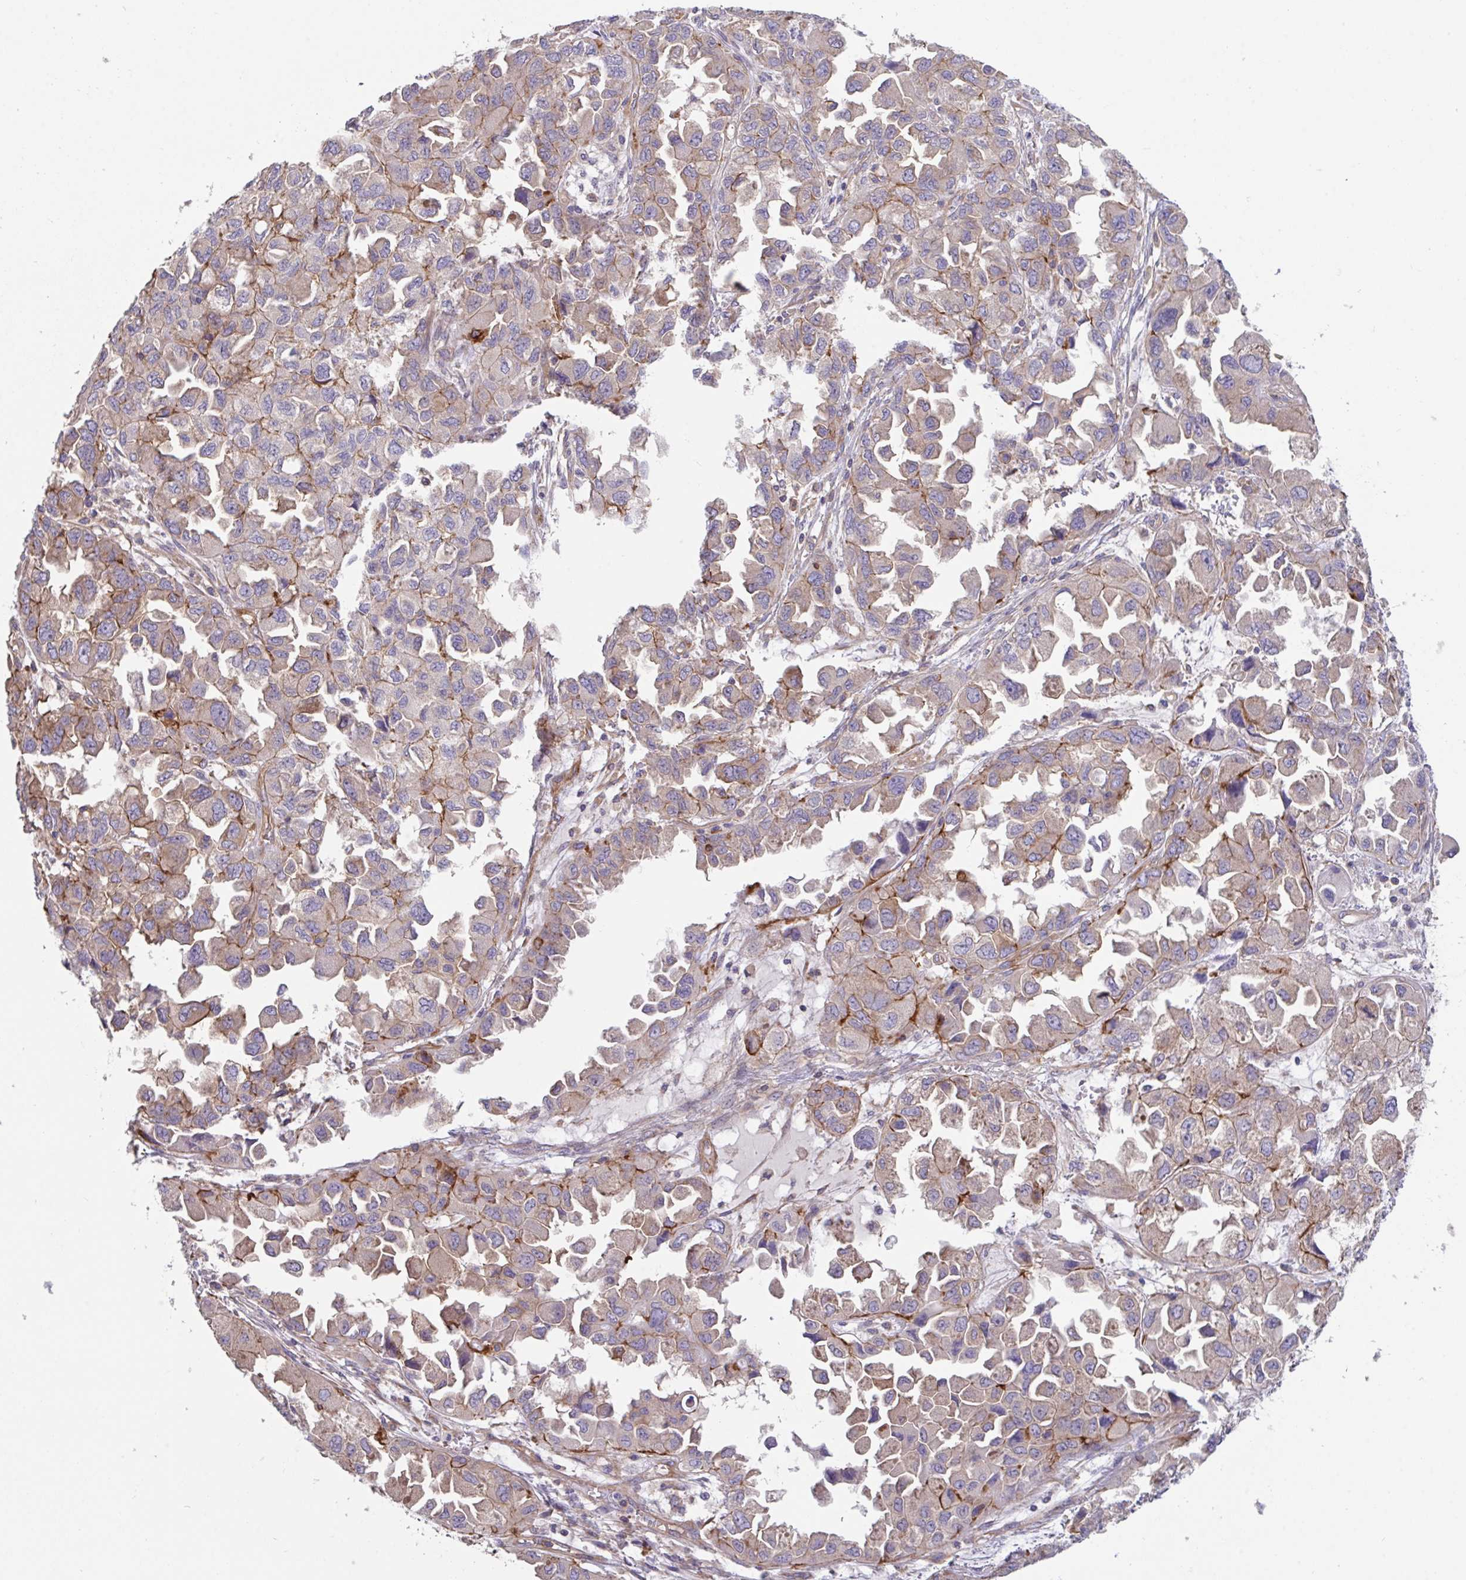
{"staining": {"intensity": "moderate", "quantity": "25%-75%", "location": "cytoplasmic/membranous"}, "tissue": "ovarian cancer", "cell_type": "Tumor cells", "image_type": "cancer", "snomed": [{"axis": "morphology", "description": "Cystadenocarcinoma, serous, NOS"}, {"axis": "topography", "description": "Ovary"}], "caption": "Ovarian cancer was stained to show a protein in brown. There is medium levels of moderate cytoplasmic/membranous staining in approximately 25%-75% of tumor cells. Using DAB (brown) and hematoxylin (blue) stains, captured at high magnification using brightfield microscopy.", "gene": "YARS2", "patient": {"sex": "female", "age": 84}}